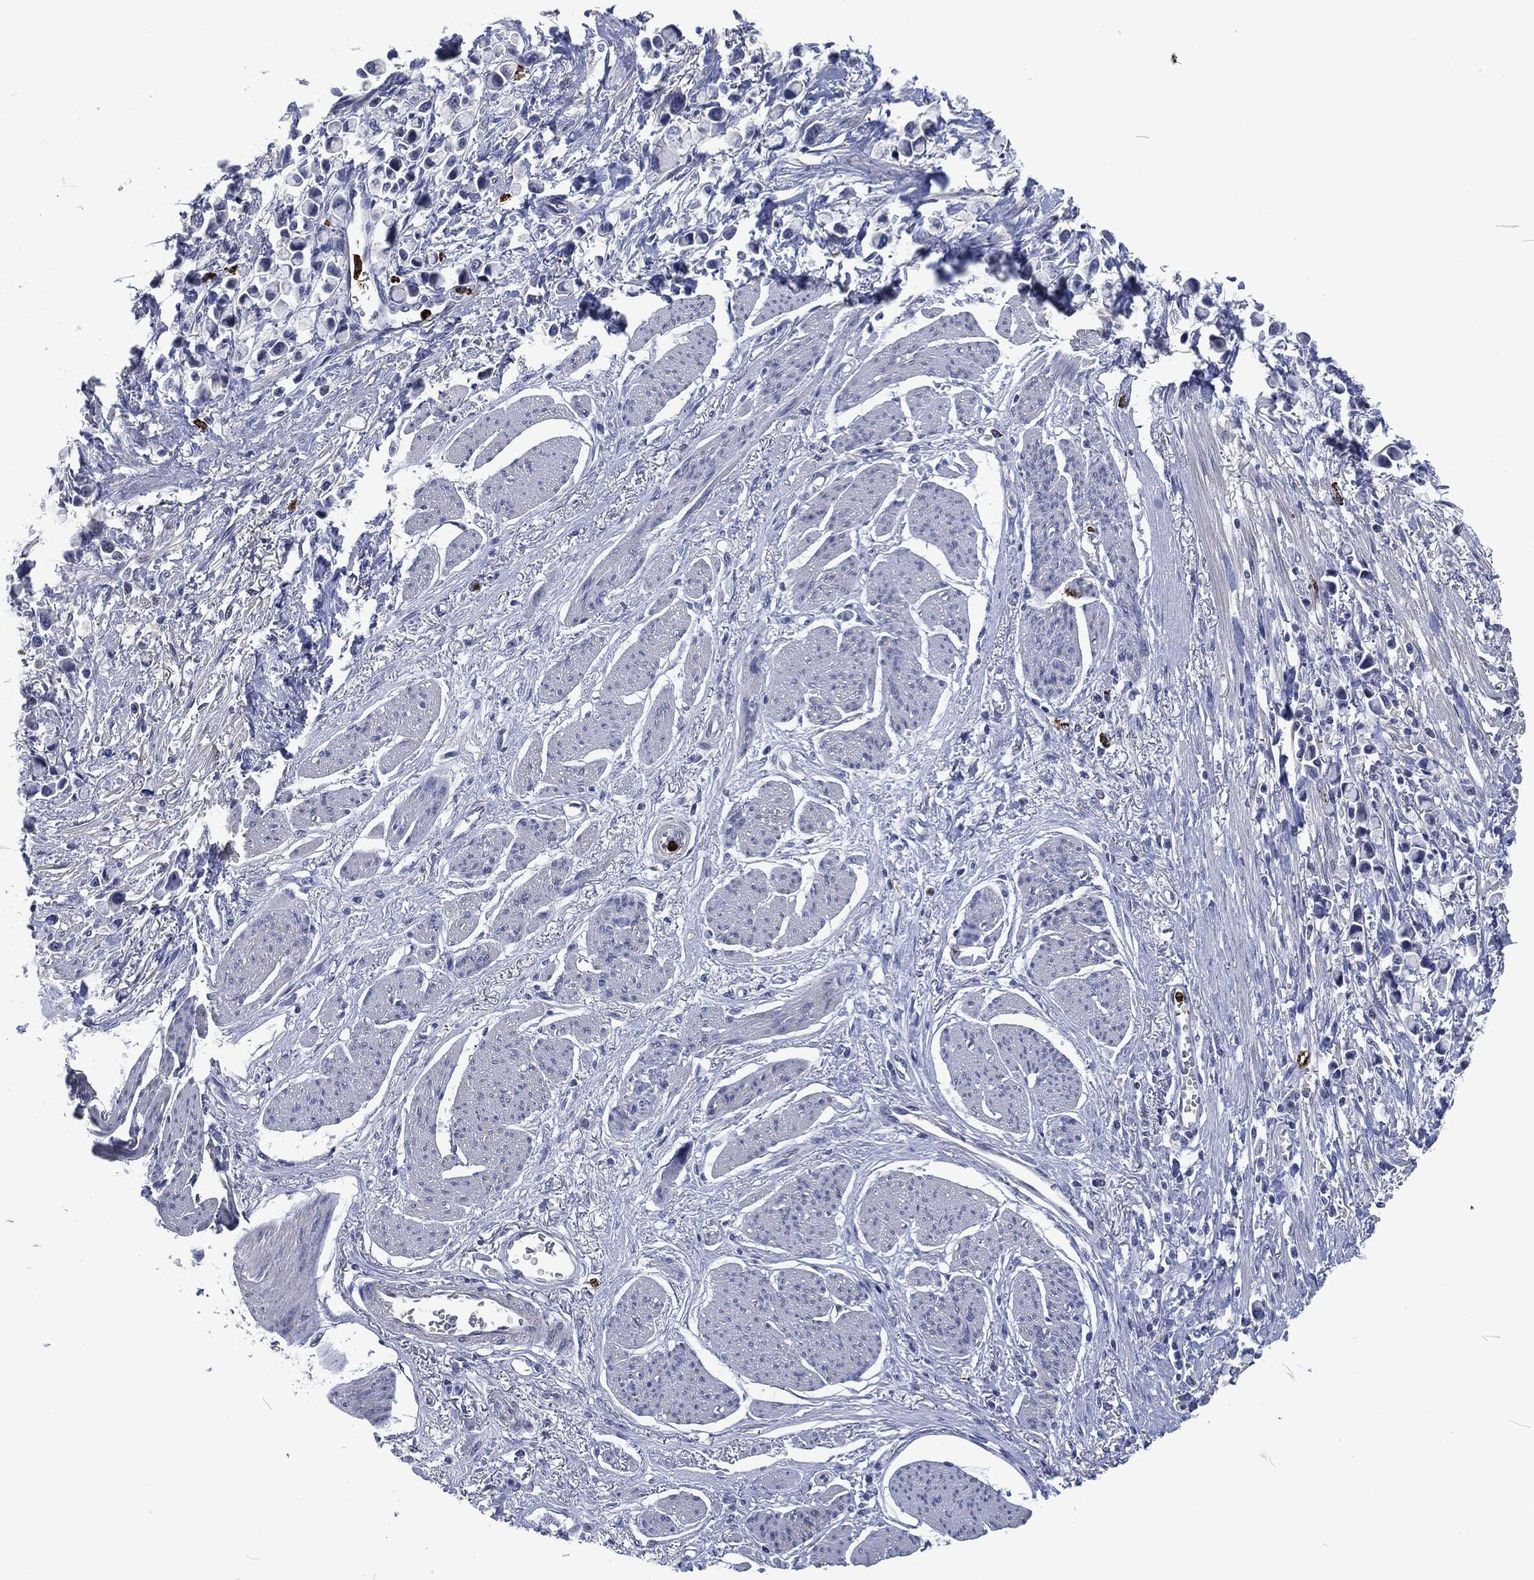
{"staining": {"intensity": "negative", "quantity": "none", "location": "none"}, "tissue": "stomach cancer", "cell_type": "Tumor cells", "image_type": "cancer", "snomed": [{"axis": "morphology", "description": "Adenocarcinoma, NOS"}, {"axis": "topography", "description": "Stomach"}], "caption": "A micrograph of stomach adenocarcinoma stained for a protein exhibits no brown staining in tumor cells.", "gene": "MPO", "patient": {"sex": "female", "age": 81}}